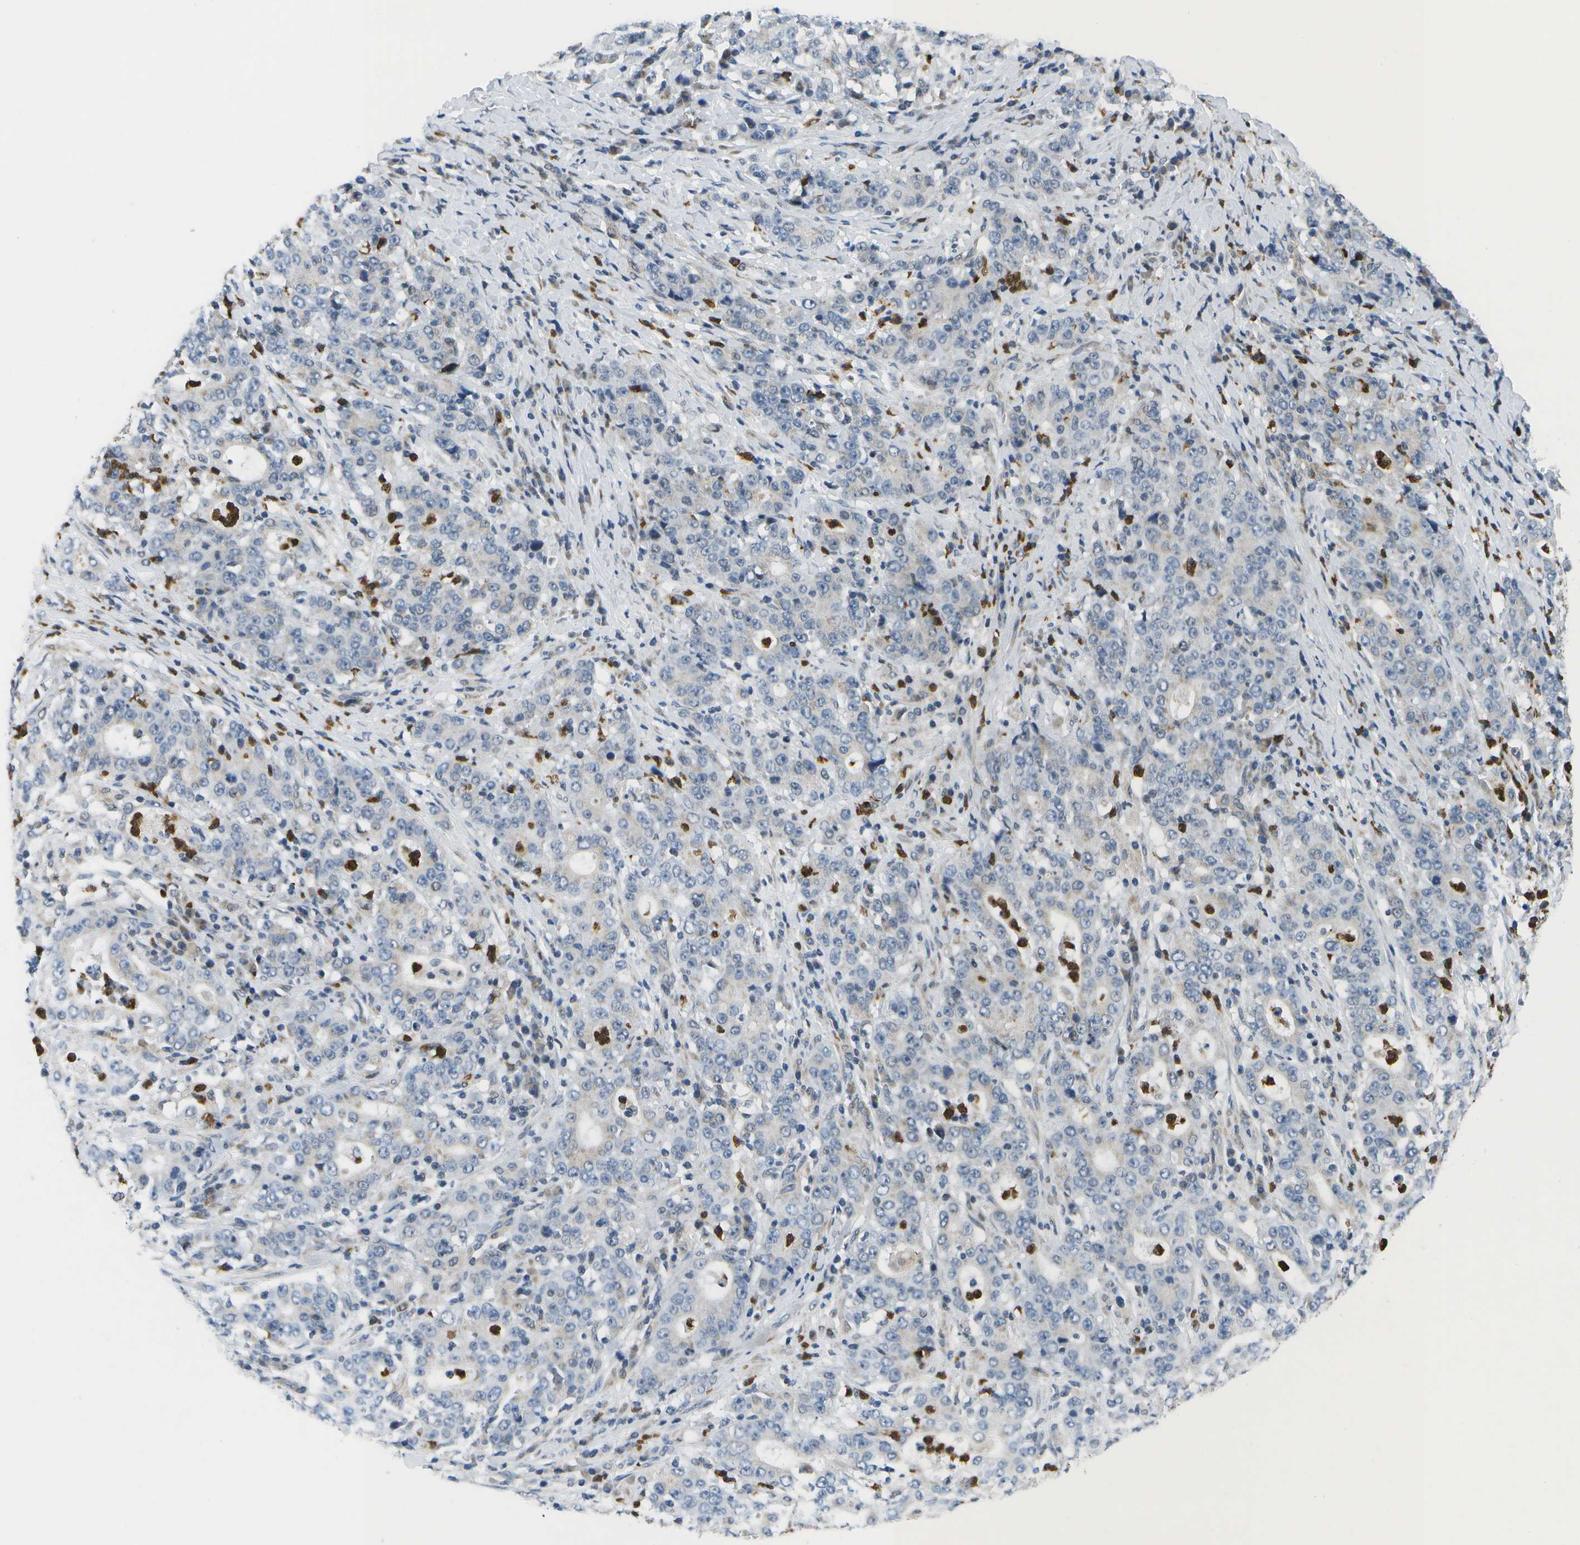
{"staining": {"intensity": "negative", "quantity": "none", "location": "none"}, "tissue": "stomach cancer", "cell_type": "Tumor cells", "image_type": "cancer", "snomed": [{"axis": "morphology", "description": "Normal tissue, NOS"}, {"axis": "morphology", "description": "Adenocarcinoma, NOS"}, {"axis": "topography", "description": "Stomach, upper"}, {"axis": "topography", "description": "Stomach"}], "caption": "There is no significant expression in tumor cells of stomach adenocarcinoma.", "gene": "GALNT15", "patient": {"sex": "male", "age": 59}}